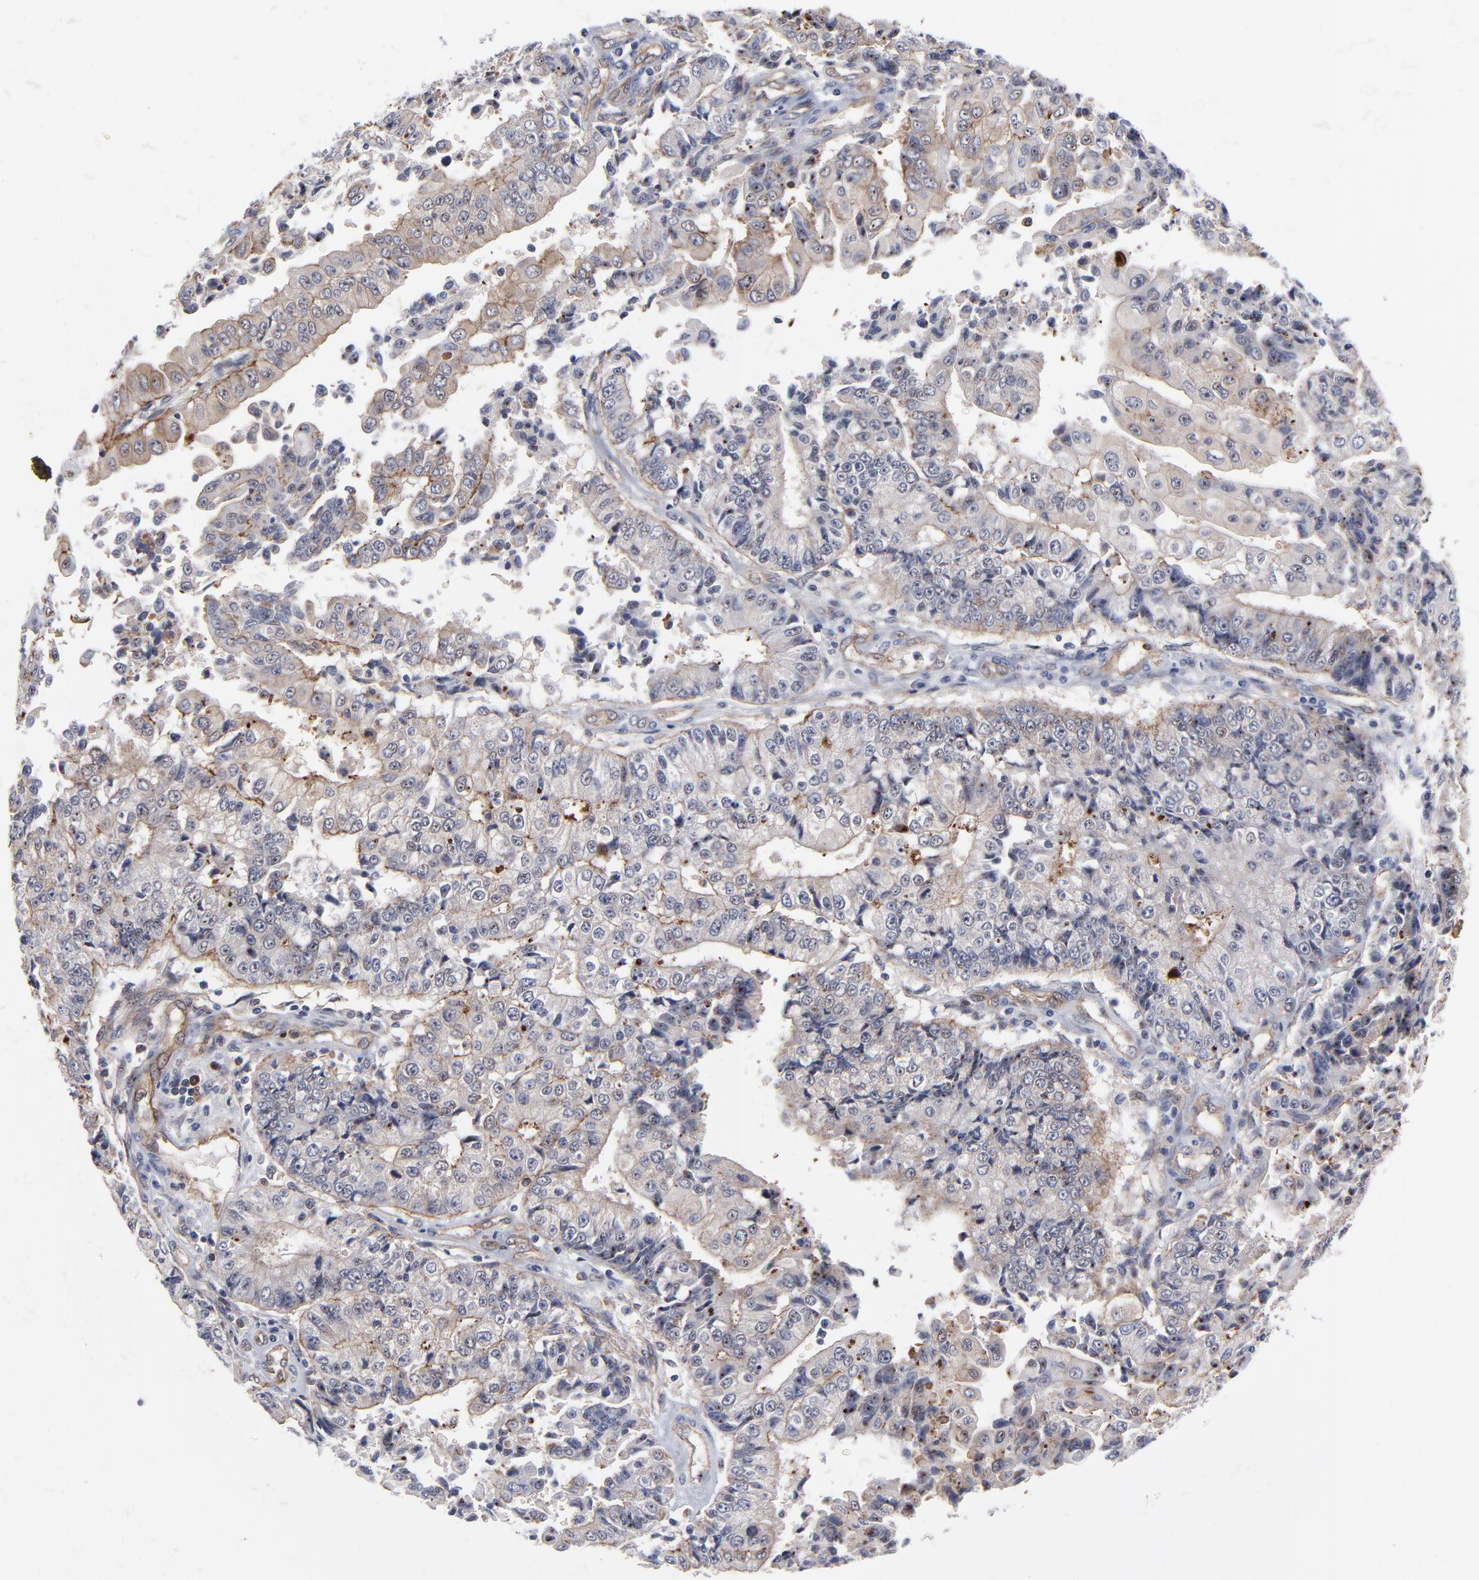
{"staining": {"intensity": "weak", "quantity": "<25%", "location": "cytoplasmic/membranous"}, "tissue": "endometrial cancer", "cell_type": "Tumor cells", "image_type": "cancer", "snomed": [{"axis": "morphology", "description": "Adenocarcinoma, NOS"}, {"axis": "topography", "description": "Endometrium"}], "caption": "This is an IHC micrograph of human endometrial cancer (adenocarcinoma). There is no staining in tumor cells.", "gene": "PXN", "patient": {"sex": "female", "age": 75}}